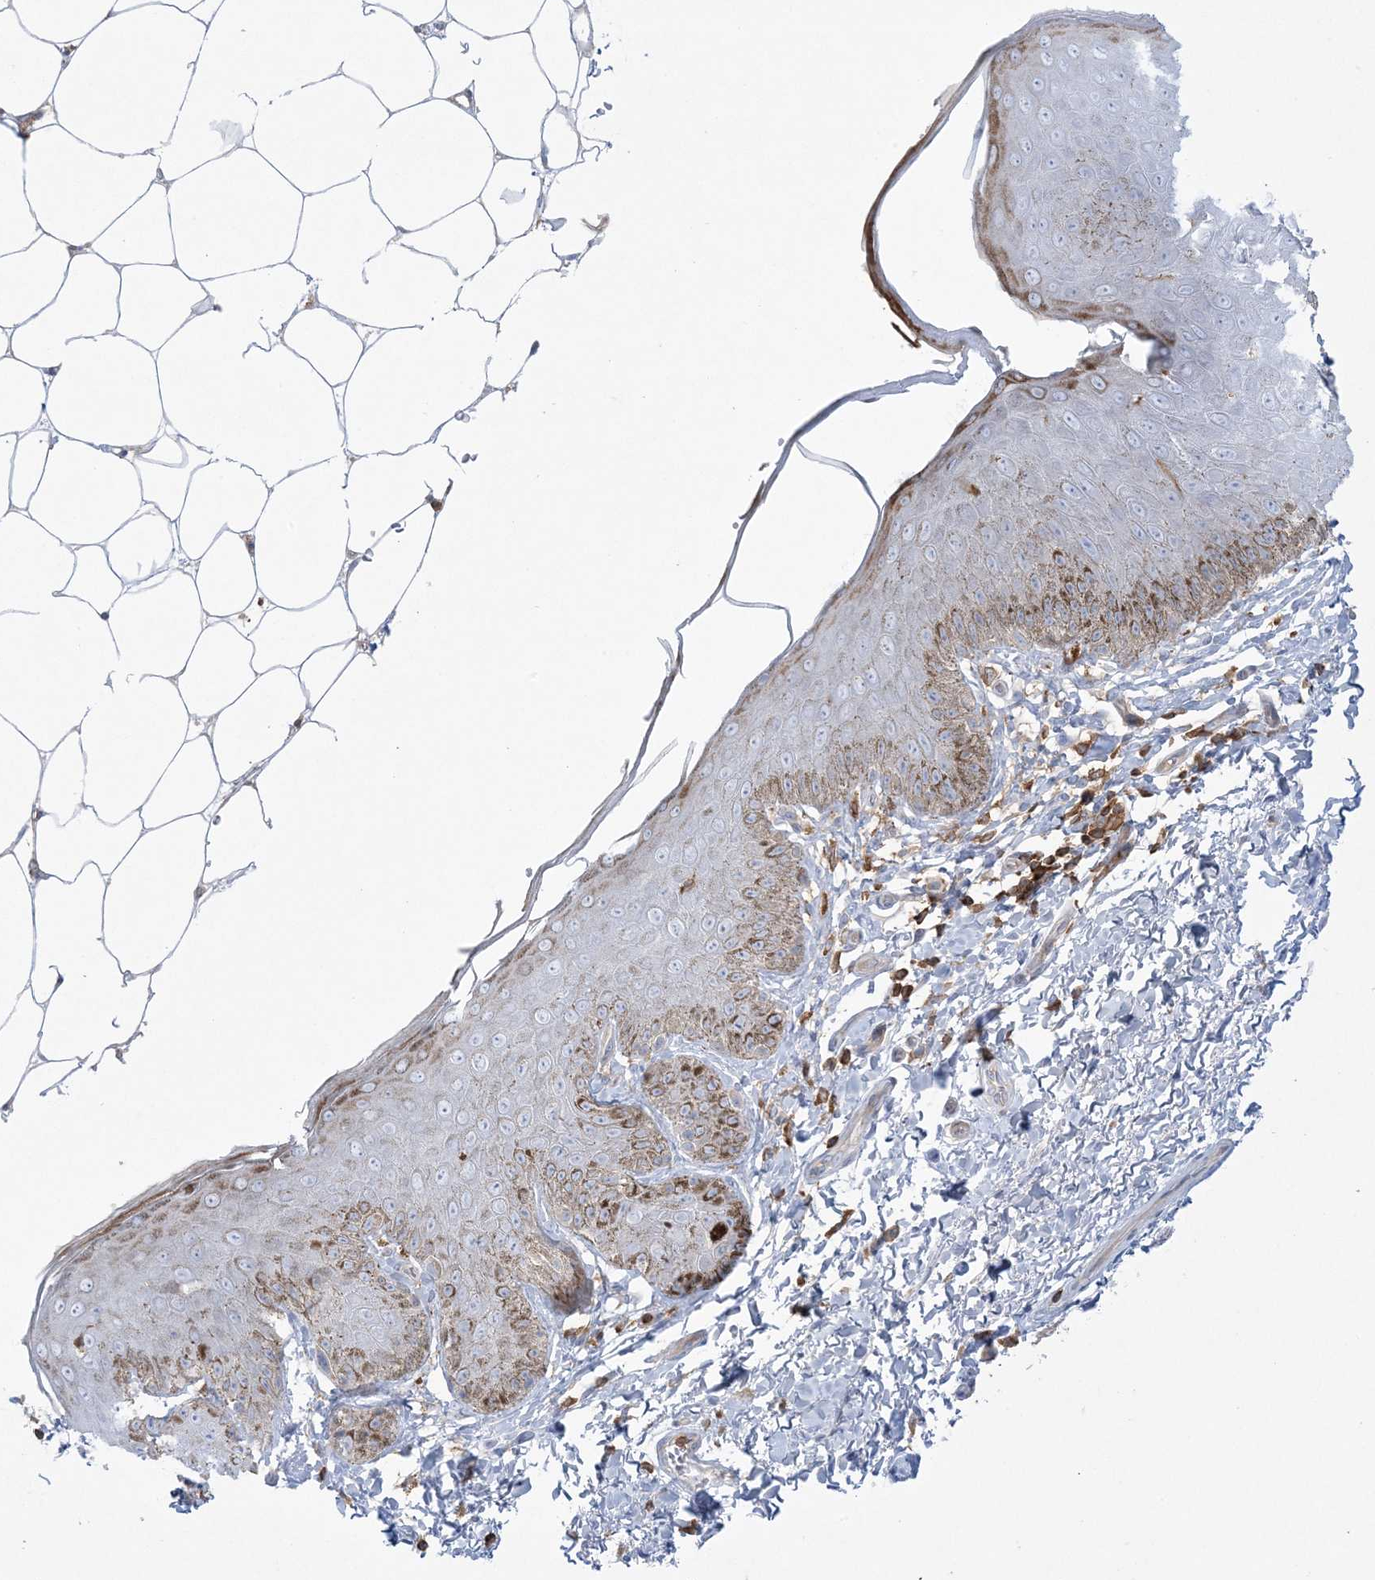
{"staining": {"intensity": "moderate", "quantity": "<25%", "location": "cytoplasmic/membranous"}, "tissue": "skin", "cell_type": "Epidermal cells", "image_type": "normal", "snomed": [{"axis": "morphology", "description": "Normal tissue, NOS"}, {"axis": "topography", "description": "Anal"}], "caption": "Immunohistochemistry of benign skin shows low levels of moderate cytoplasmic/membranous positivity in about <25% of epidermal cells. The protein of interest is shown in brown color, while the nuclei are stained blue.", "gene": "ARHGAP30", "patient": {"sex": "male", "age": 44}}